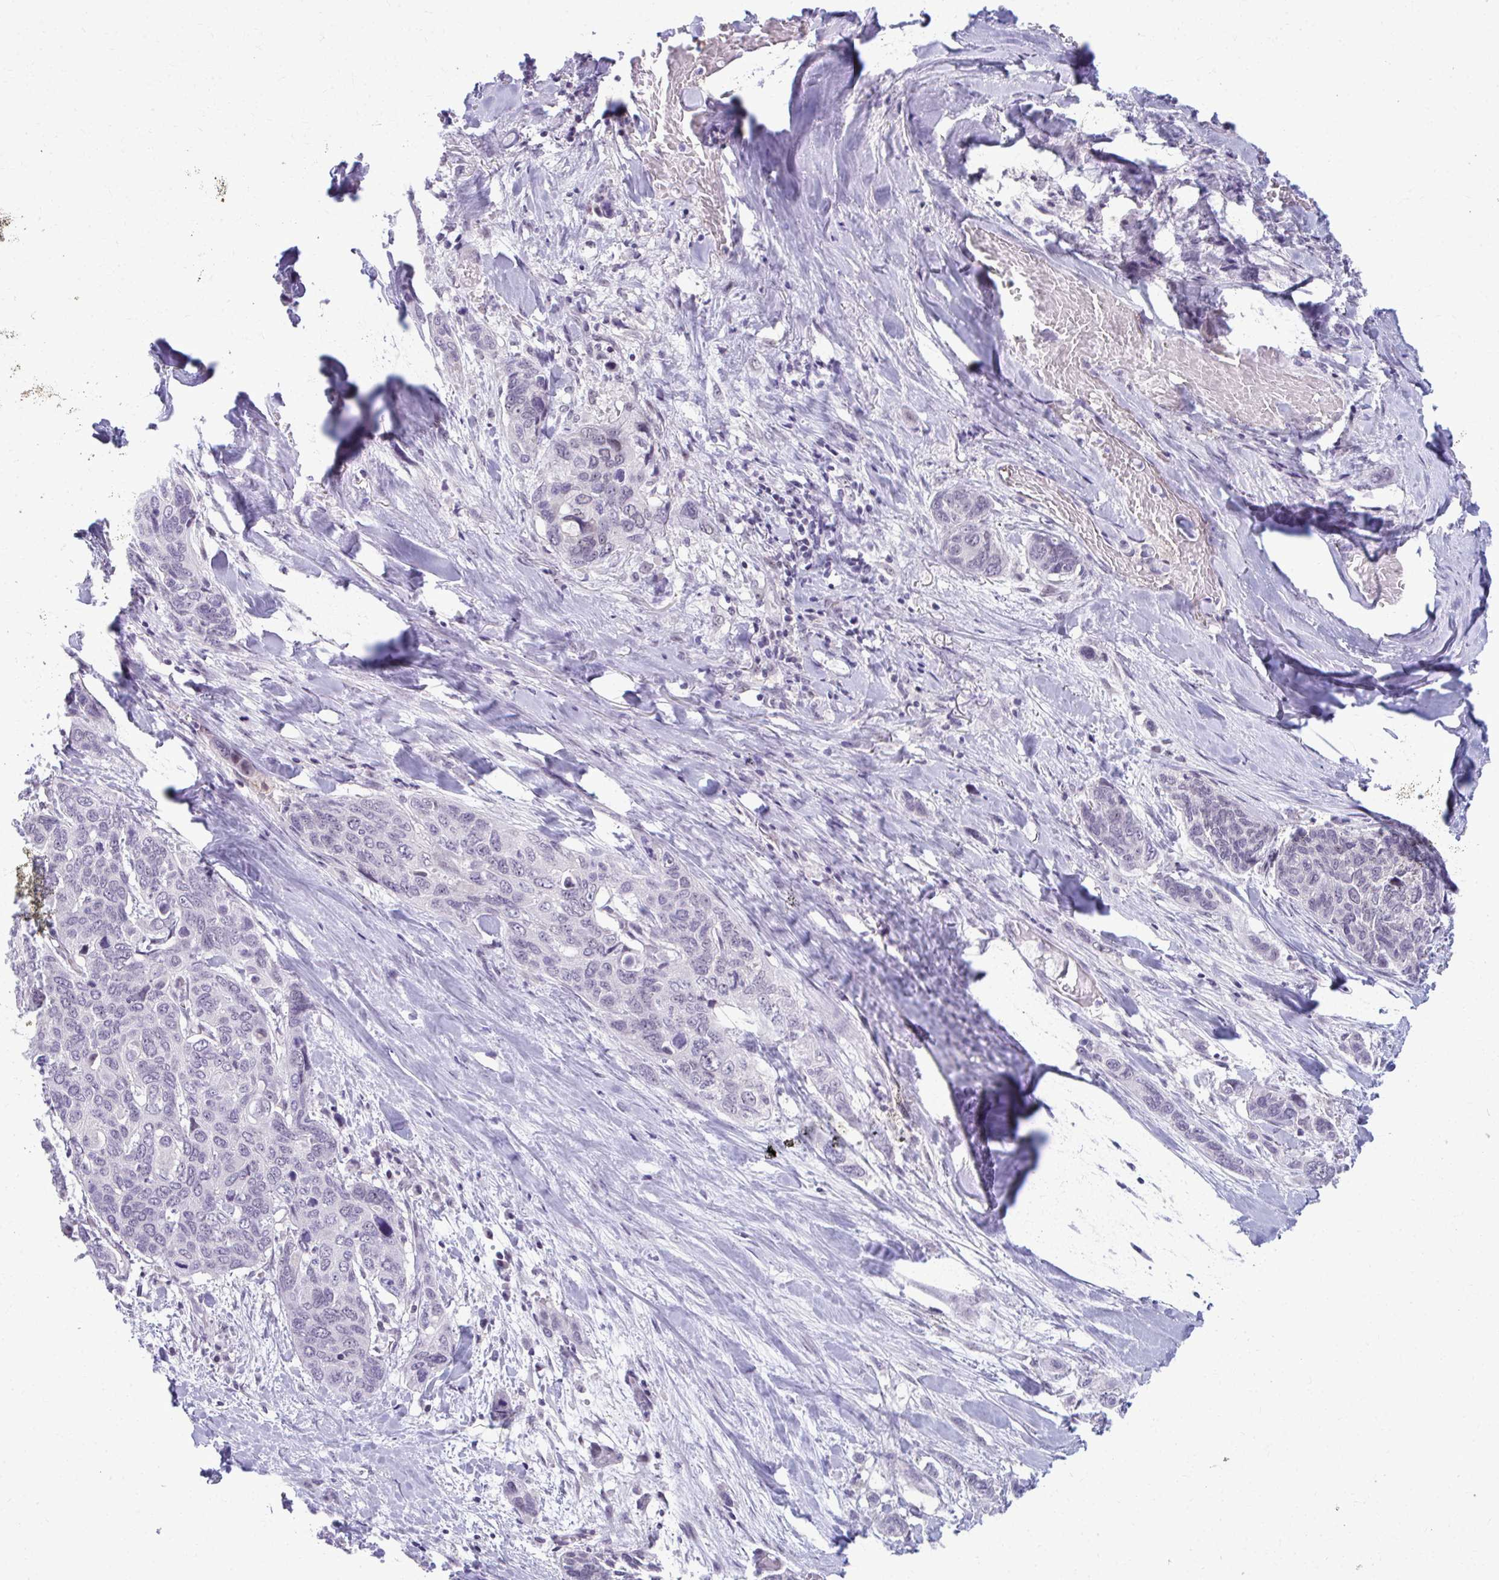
{"staining": {"intensity": "negative", "quantity": "none", "location": "none"}, "tissue": "lung cancer", "cell_type": "Tumor cells", "image_type": "cancer", "snomed": [{"axis": "morphology", "description": "Squamous cell carcinoma, NOS"}, {"axis": "morphology", "description": "Squamous cell carcinoma, metastatic, NOS"}, {"axis": "topography", "description": "Lymph node"}, {"axis": "topography", "description": "Lung"}], "caption": "High magnification brightfield microscopy of lung cancer stained with DAB (3,3'-diaminobenzidine) (brown) and counterstained with hematoxylin (blue): tumor cells show no significant staining.", "gene": "MAF1", "patient": {"sex": "male", "age": 41}}